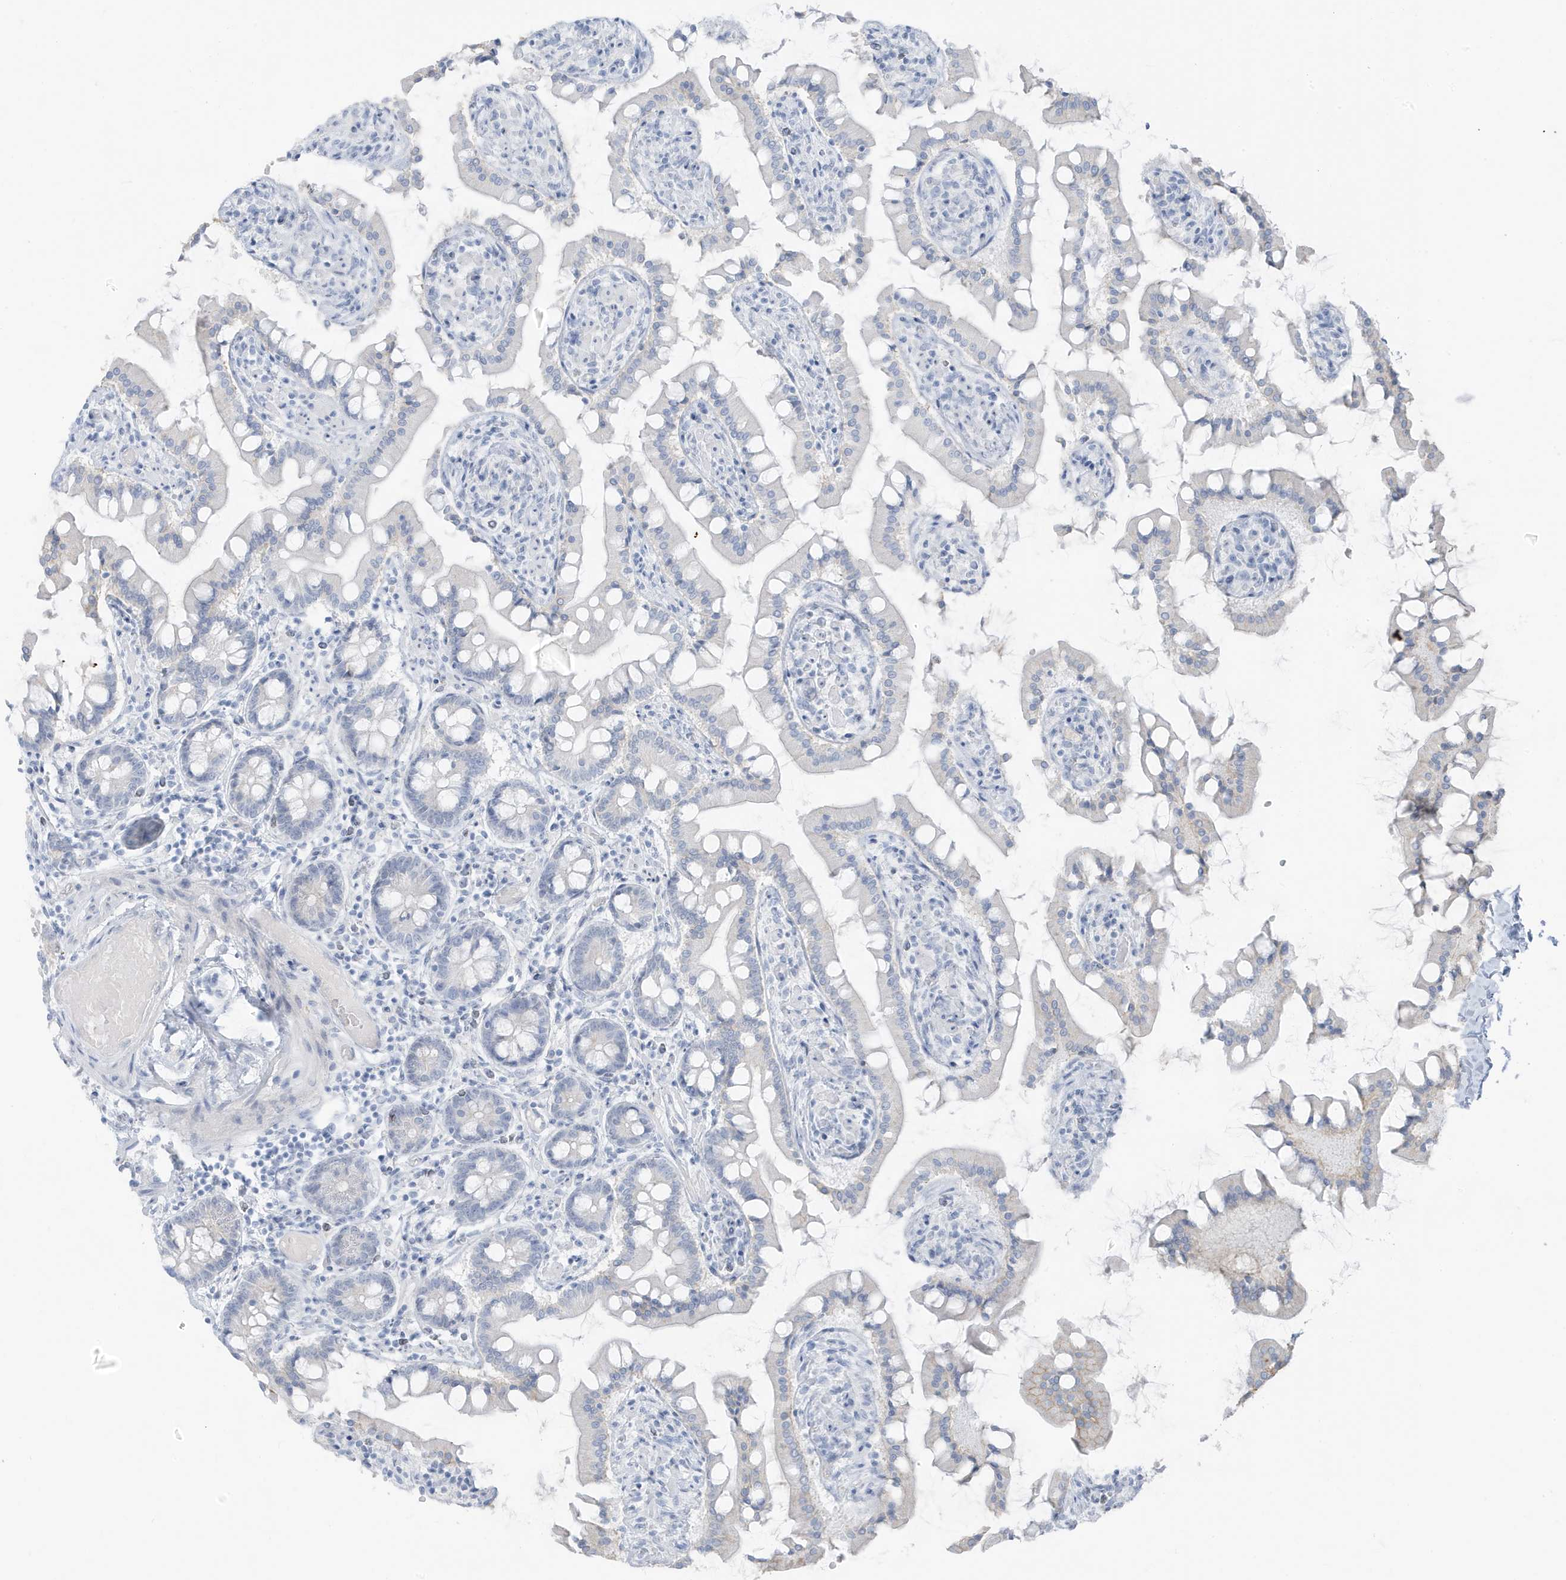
{"staining": {"intensity": "negative", "quantity": "none", "location": "none"}, "tissue": "small intestine", "cell_type": "Glandular cells", "image_type": "normal", "snomed": [{"axis": "morphology", "description": "Normal tissue, NOS"}, {"axis": "topography", "description": "Small intestine"}], "caption": "The immunohistochemistry micrograph has no significant expression in glandular cells of small intestine. (DAB immunohistochemistry (IHC) visualized using brightfield microscopy, high magnification).", "gene": "ZFP64", "patient": {"sex": "male", "age": 41}}